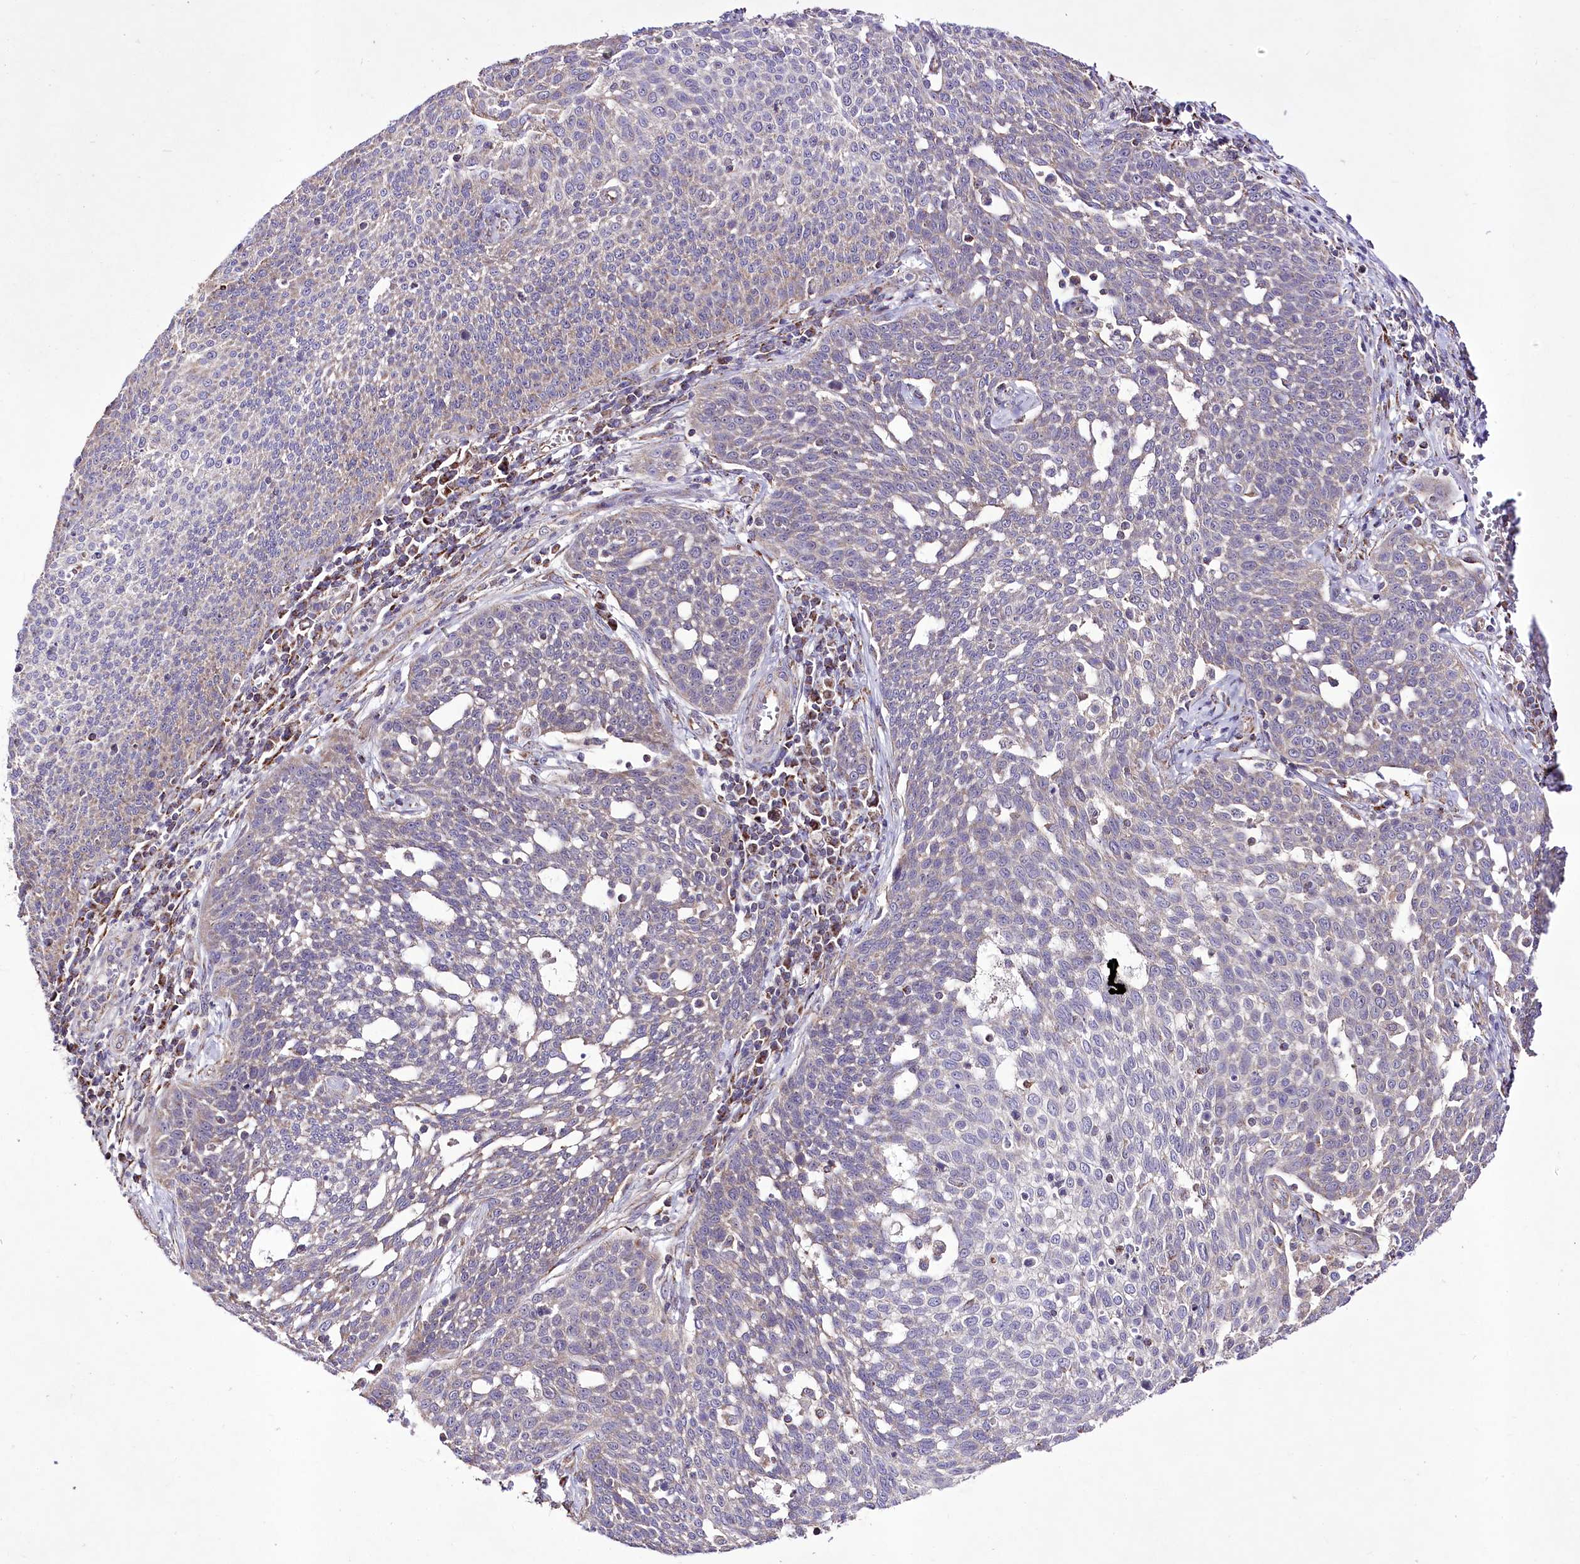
{"staining": {"intensity": "weak", "quantity": "<25%", "location": "cytoplasmic/membranous"}, "tissue": "cervical cancer", "cell_type": "Tumor cells", "image_type": "cancer", "snomed": [{"axis": "morphology", "description": "Squamous cell carcinoma, NOS"}, {"axis": "topography", "description": "Cervix"}], "caption": "Immunohistochemistry (IHC) histopathology image of neoplastic tissue: cervical squamous cell carcinoma stained with DAB exhibits no significant protein staining in tumor cells.", "gene": "ATE1", "patient": {"sex": "female", "age": 34}}